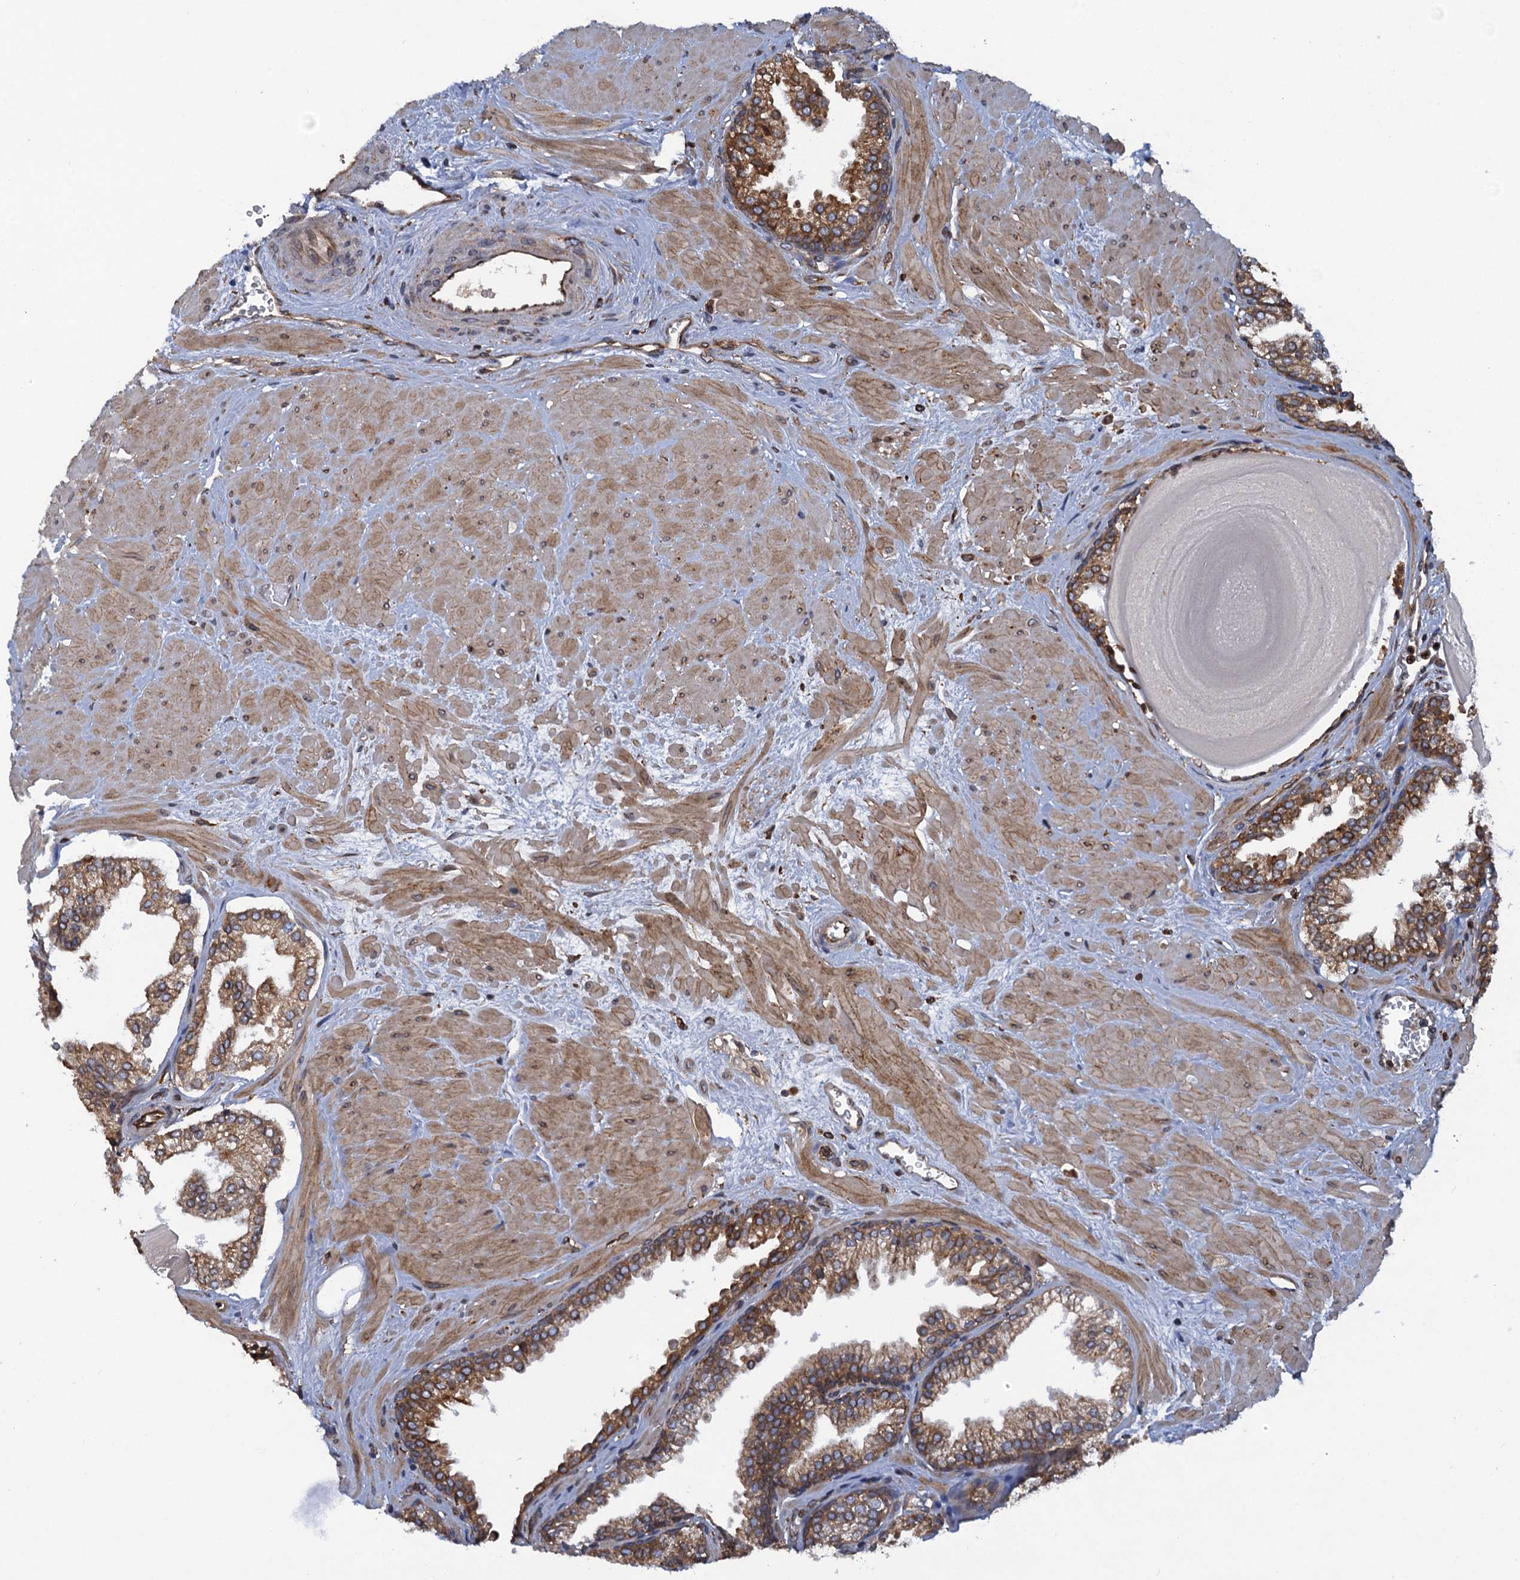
{"staining": {"intensity": "moderate", "quantity": ">75%", "location": "cytoplasmic/membranous"}, "tissue": "prostate", "cell_type": "Glandular cells", "image_type": "normal", "snomed": [{"axis": "morphology", "description": "Normal tissue, NOS"}, {"axis": "topography", "description": "Prostate"}], "caption": "Moderate cytoplasmic/membranous staining for a protein is appreciated in about >75% of glandular cells of benign prostate using IHC.", "gene": "ARMC5", "patient": {"sex": "male", "age": 48}}